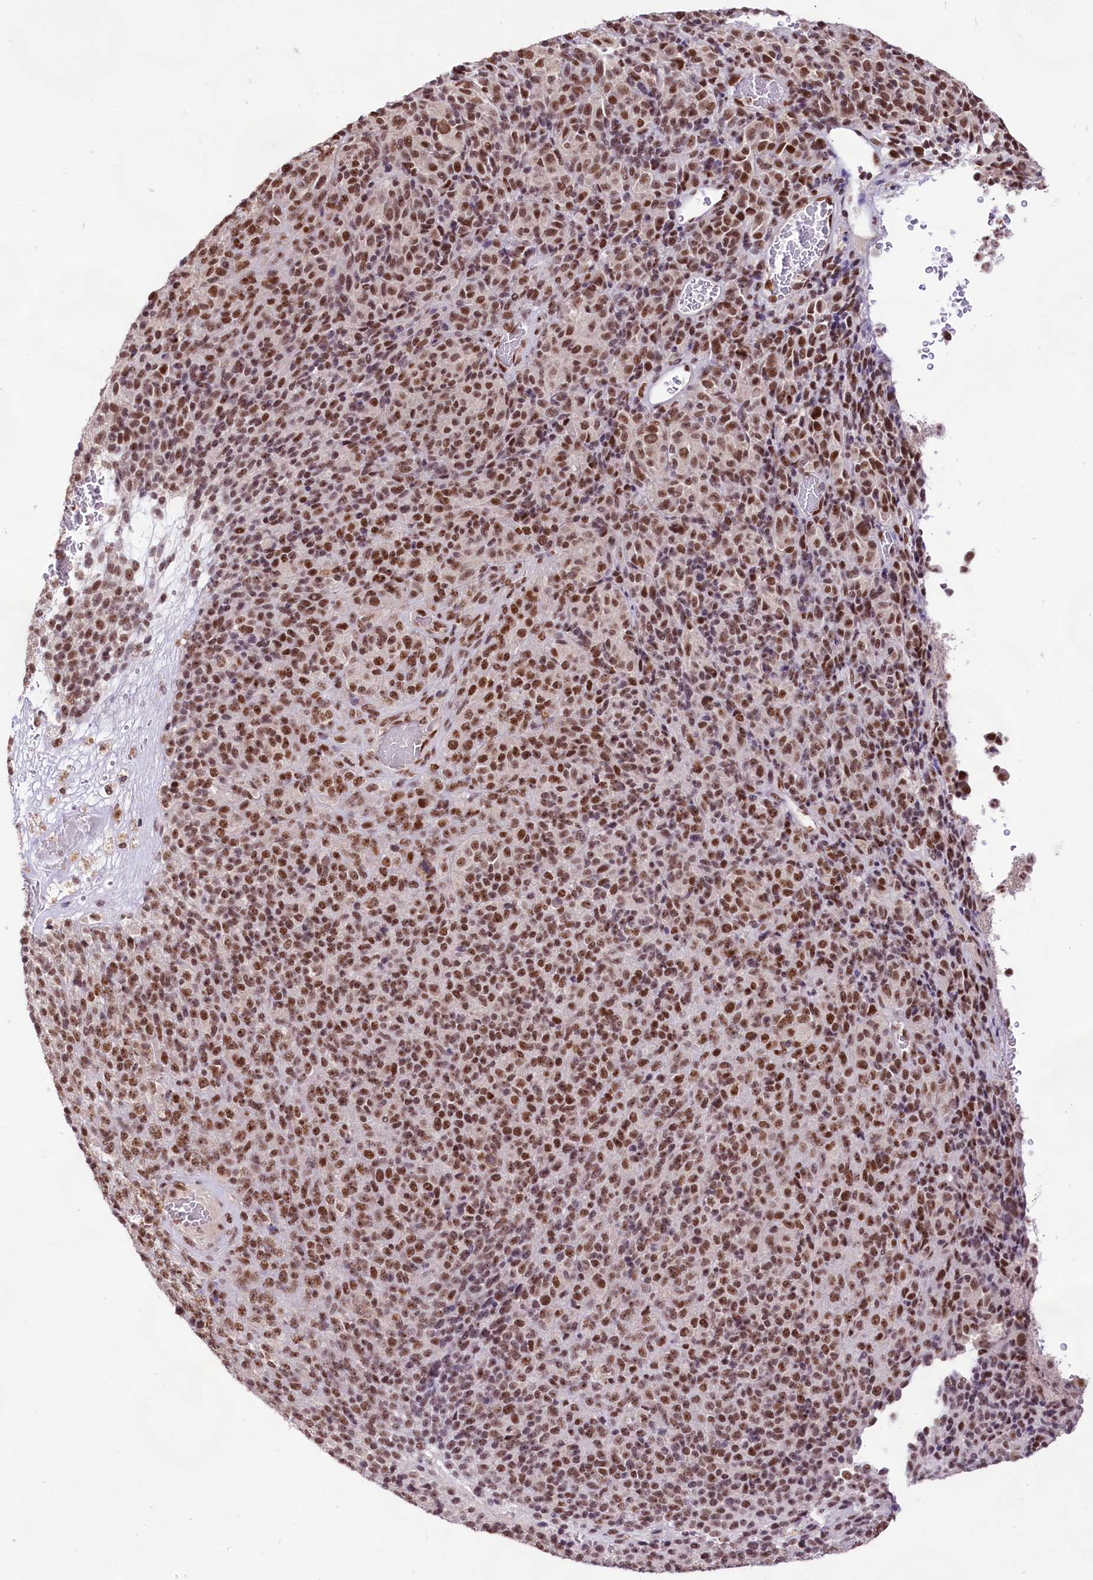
{"staining": {"intensity": "moderate", "quantity": ">75%", "location": "nuclear"}, "tissue": "melanoma", "cell_type": "Tumor cells", "image_type": "cancer", "snomed": [{"axis": "morphology", "description": "Malignant melanoma, Metastatic site"}, {"axis": "topography", "description": "Brain"}], "caption": "The immunohistochemical stain labels moderate nuclear expression in tumor cells of melanoma tissue.", "gene": "HIRA", "patient": {"sex": "female", "age": 56}}